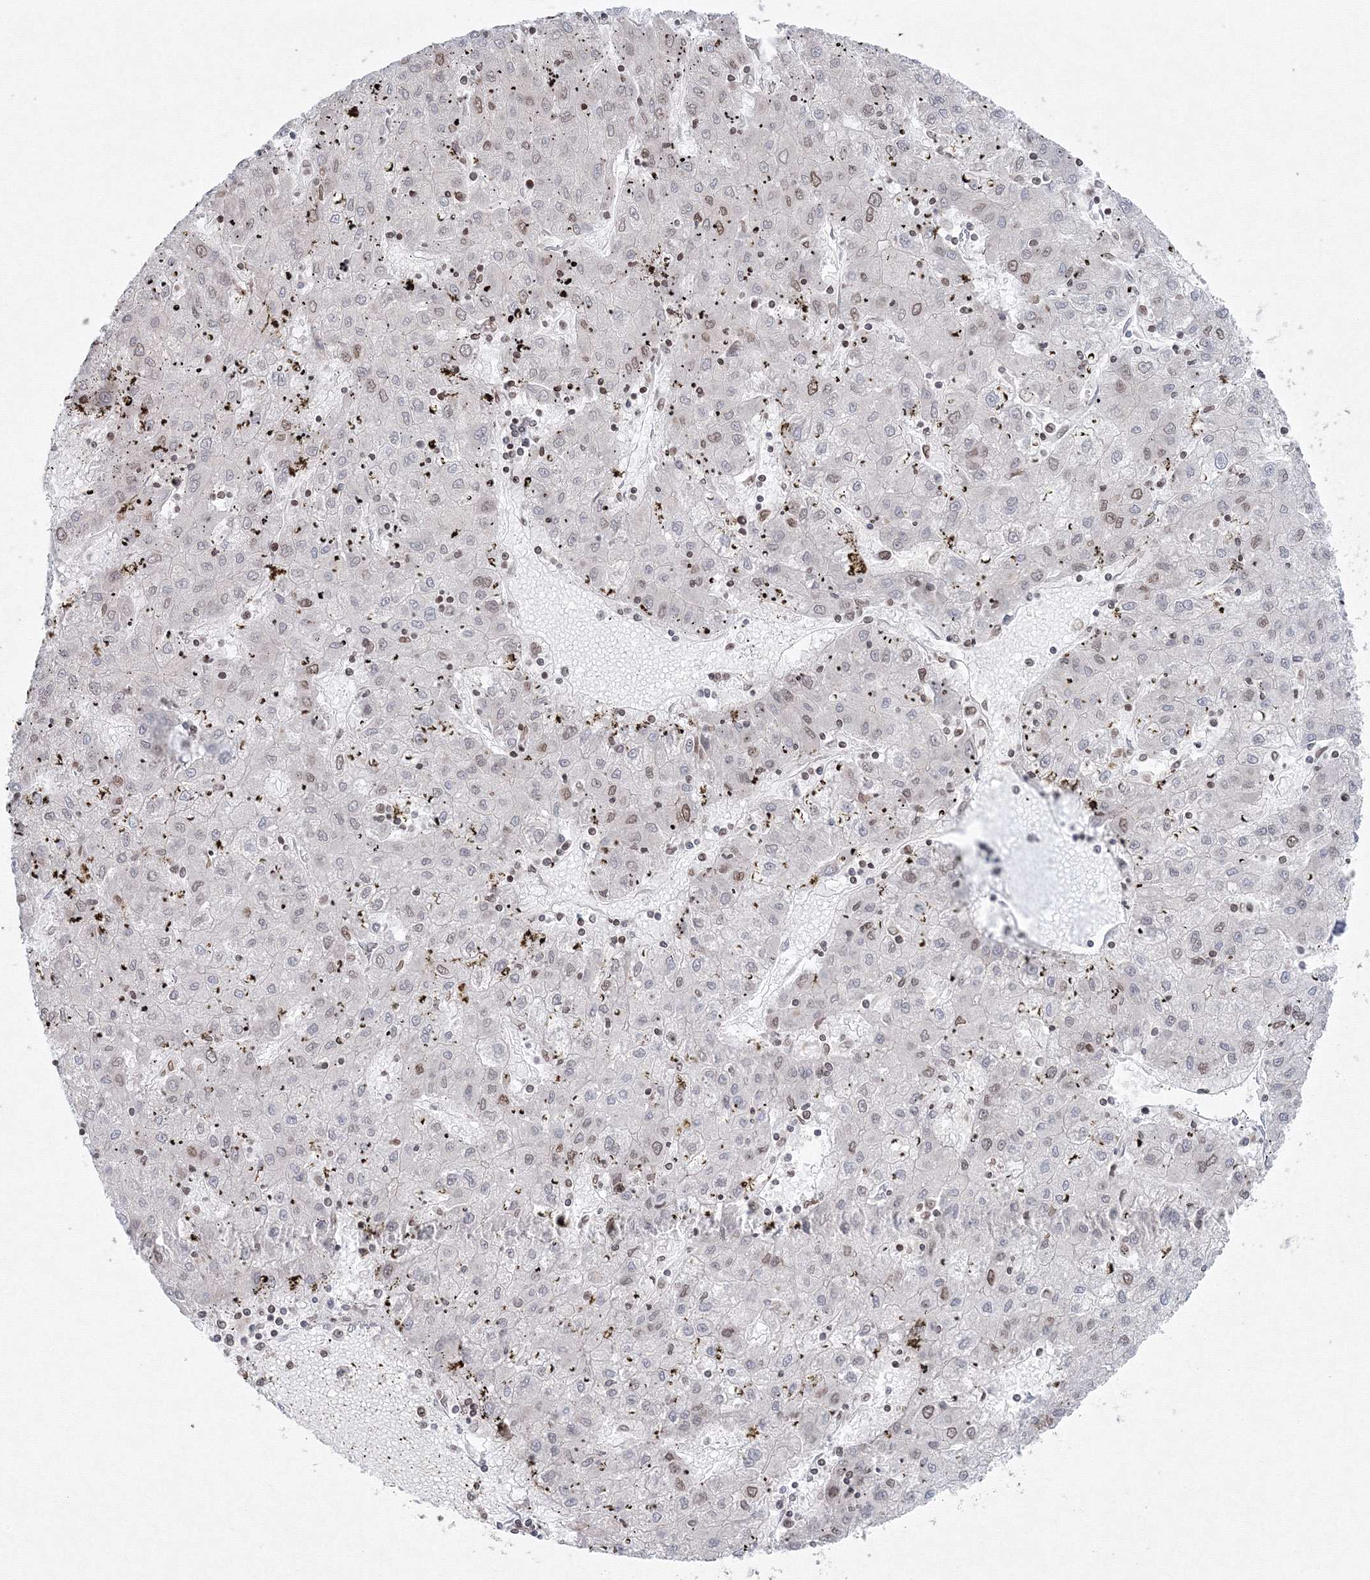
{"staining": {"intensity": "weak", "quantity": "<25%", "location": "nuclear"}, "tissue": "liver cancer", "cell_type": "Tumor cells", "image_type": "cancer", "snomed": [{"axis": "morphology", "description": "Carcinoma, Hepatocellular, NOS"}, {"axis": "topography", "description": "Liver"}], "caption": "There is no significant staining in tumor cells of liver hepatocellular carcinoma.", "gene": "KIF4A", "patient": {"sex": "male", "age": 72}}